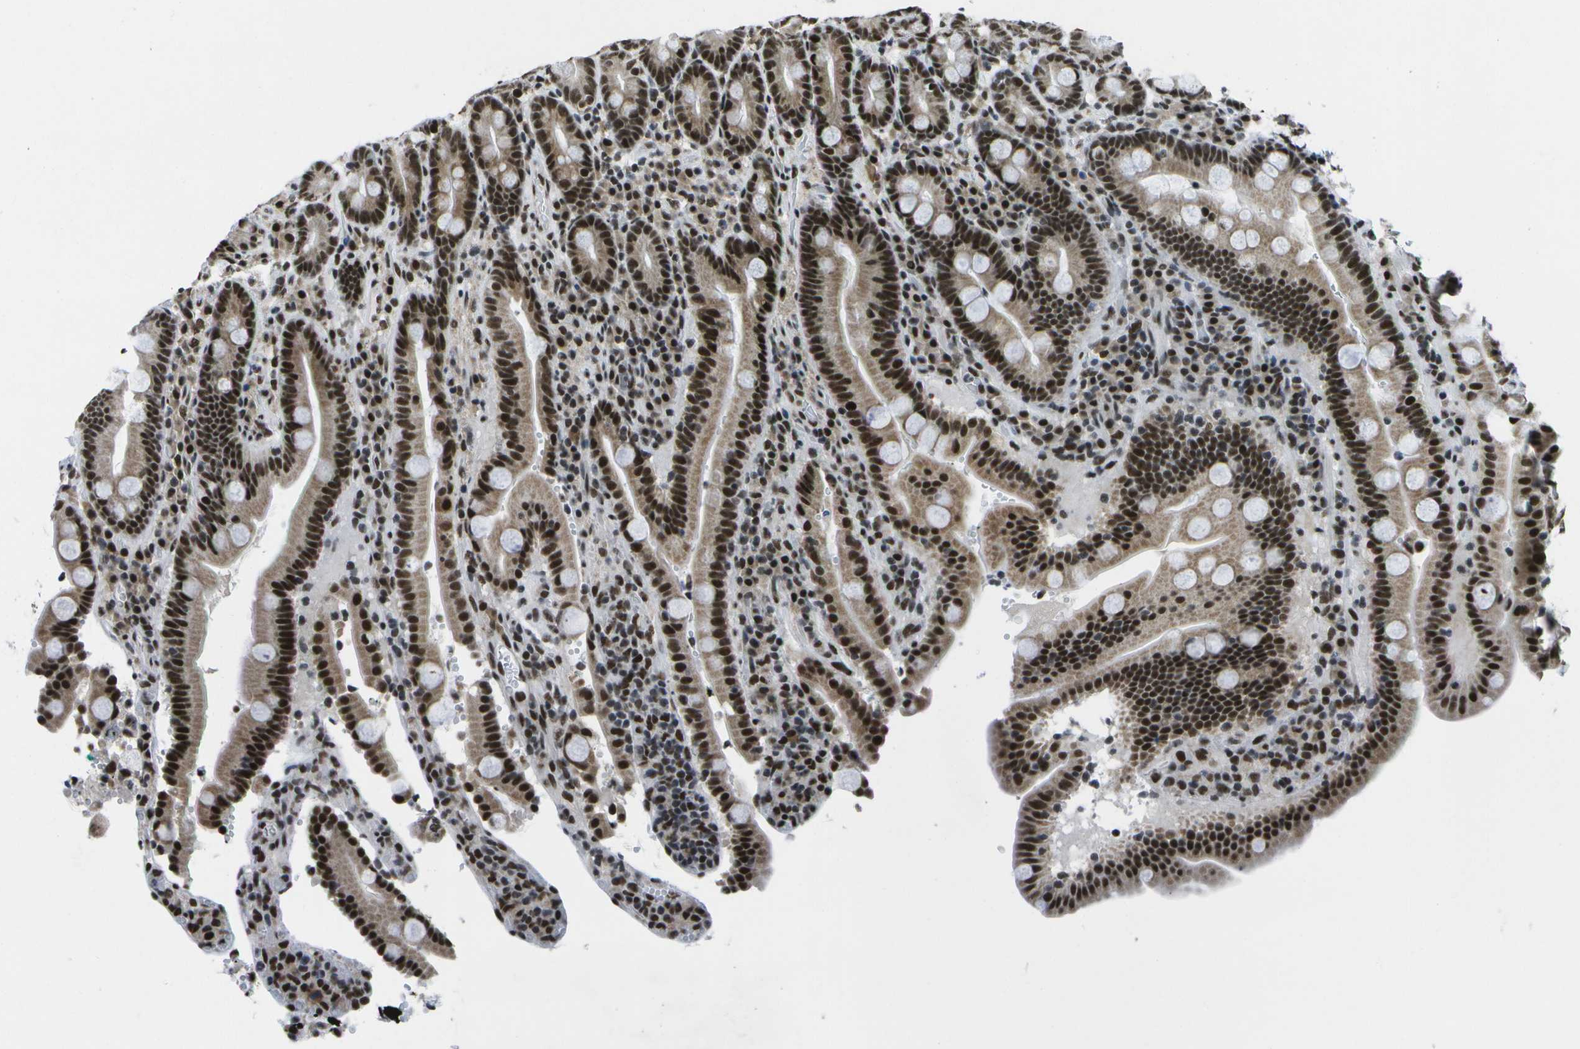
{"staining": {"intensity": "strong", "quantity": ">75%", "location": "nuclear"}, "tissue": "duodenum", "cell_type": "Glandular cells", "image_type": "normal", "snomed": [{"axis": "morphology", "description": "Normal tissue, NOS"}, {"axis": "topography", "description": "Small intestine, NOS"}], "caption": "IHC of normal human duodenum shows high levels of strong nuclear staining in approximately >75% of glandular cells.", "gene": "NSRP1", "patient": {"sex": "female", "age": 71}}